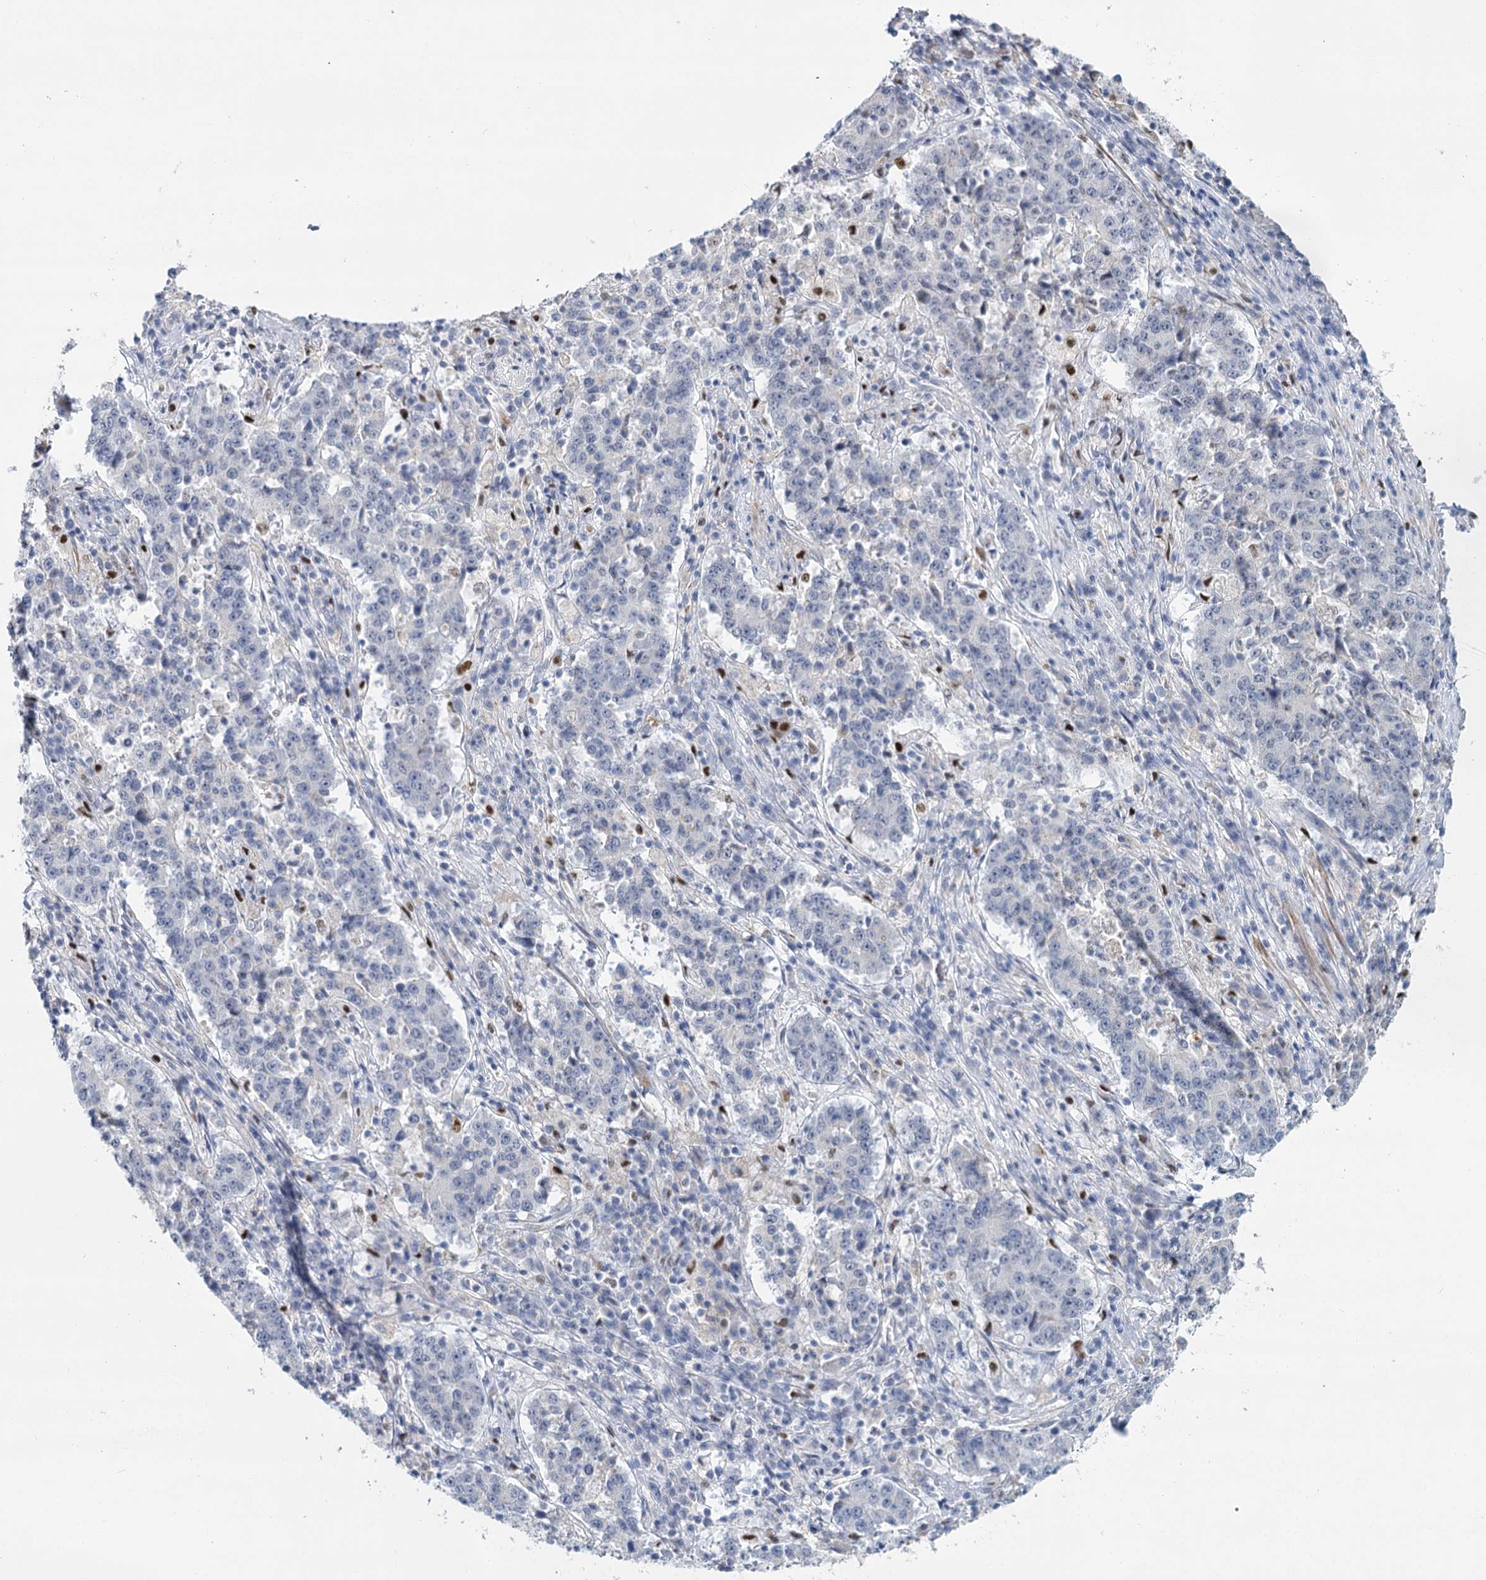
{"staining": {"intensity": "negative", "quantity": "none", "location": "none"}, "tissue": "stomach cancer", "cell_type": "Tumor cells", "image_type": "cancer", "snomed": [{"axis": "morphology", "description": "Adenocarcinoma, NOS"}, {"axis": "topography", "description": "Stomach"}], "caption": "IHC micrograph of human adenocarcinoma (stomach) stained for a protein (brown), which exhibits no staining in tumor cells.", "gene": "IGSF3", "patient": {"sex": "male", "age": 59}}